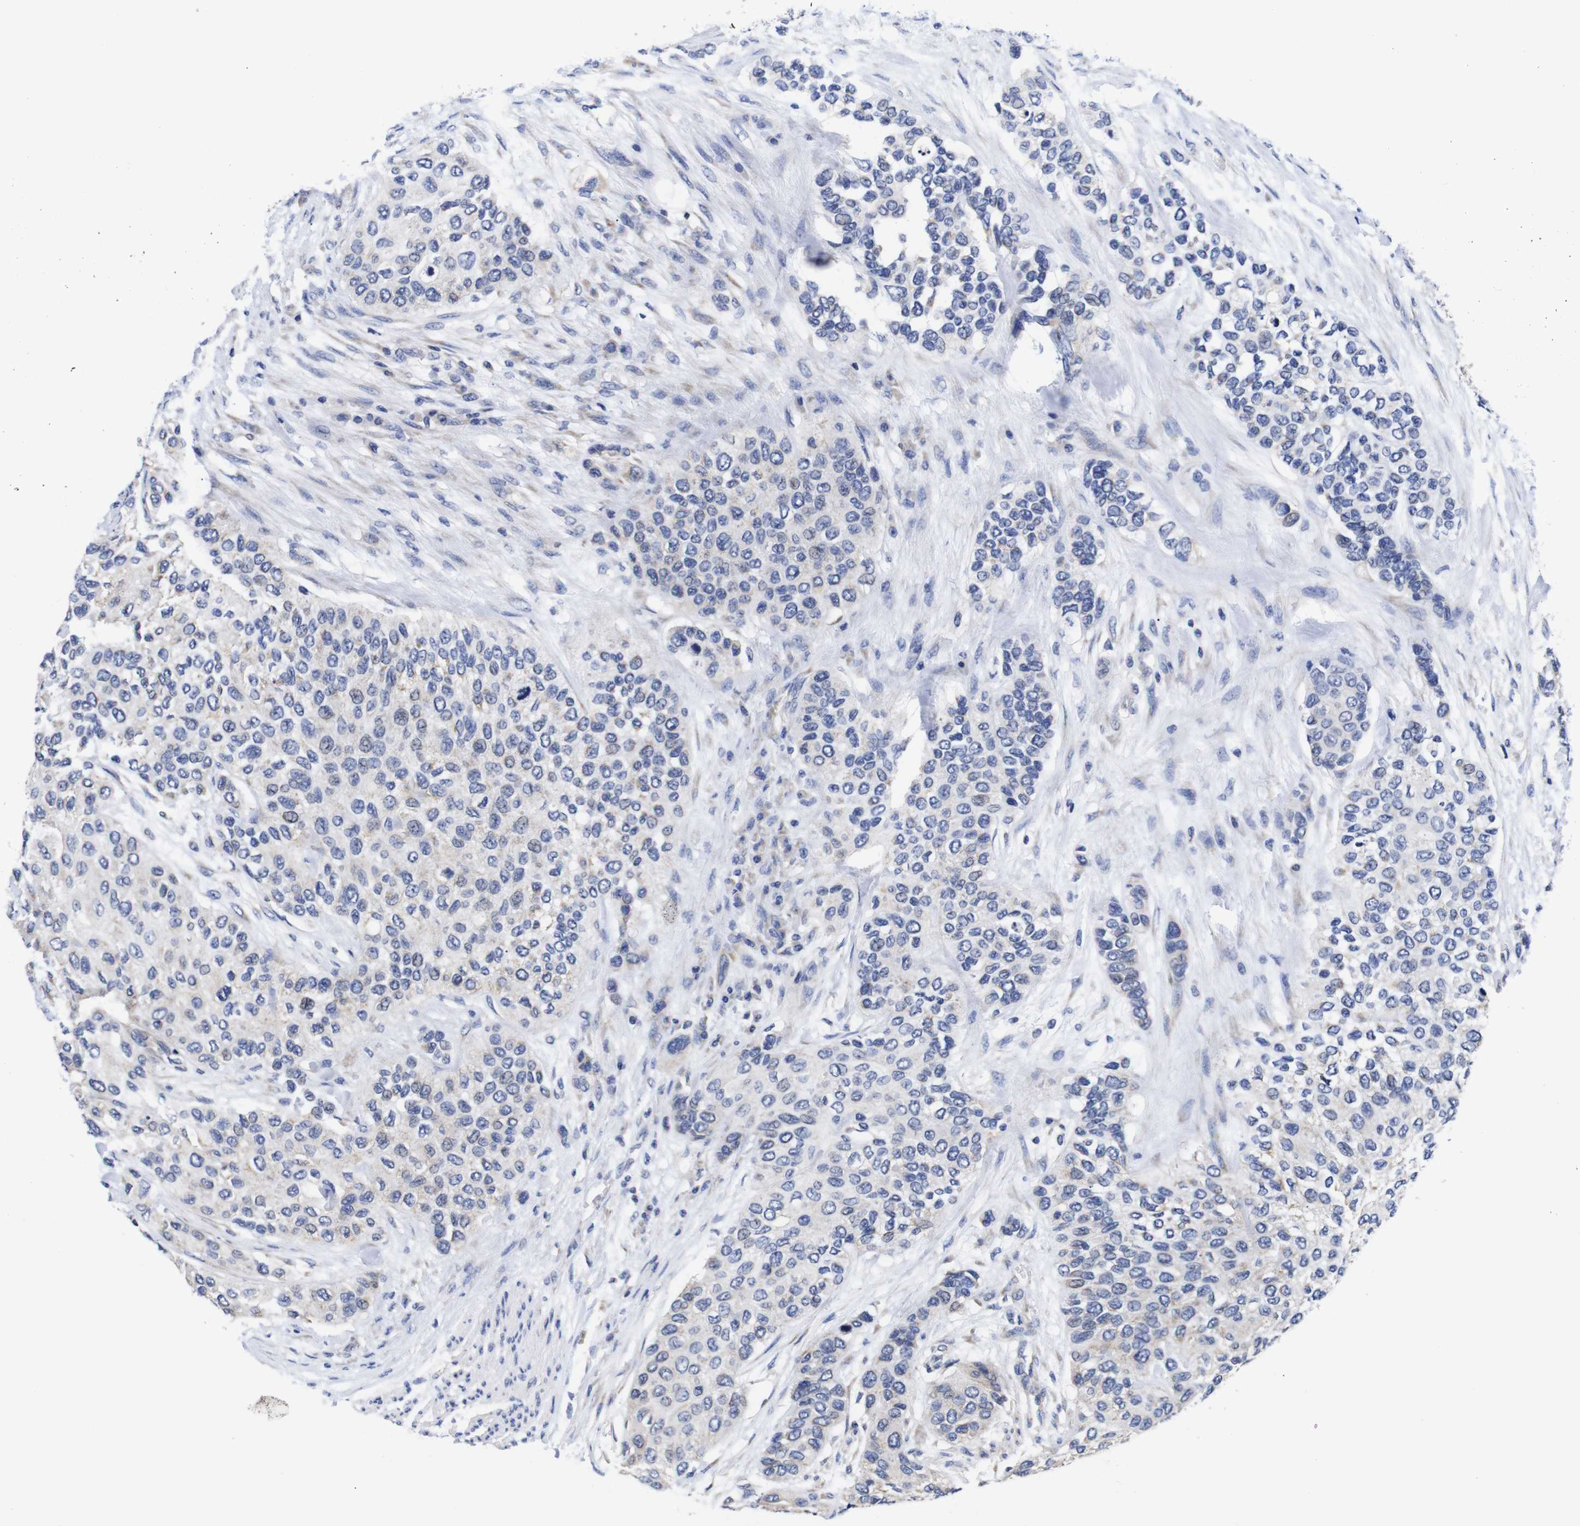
{"staining": {"intensity": "negative", "quantity": "none", "location": "none"}, "tissue": "urothelial cancer", "cell_type": "Tumor cells", "image_type": "cancer", "snomed": [{"axis": "morphology", "description": "Urothelial carcinoma, High grade"}, {"axis": "topography", "description": "Urinary bladder"}], "caption": "This is a photomicrograph of immunohistochemistry (IHC) staining of high-grade urothelial carcinoma, which shows no expression in tumor cells.", "gene": "OPN3", "patient": {"sex": "female", "age": 56}}